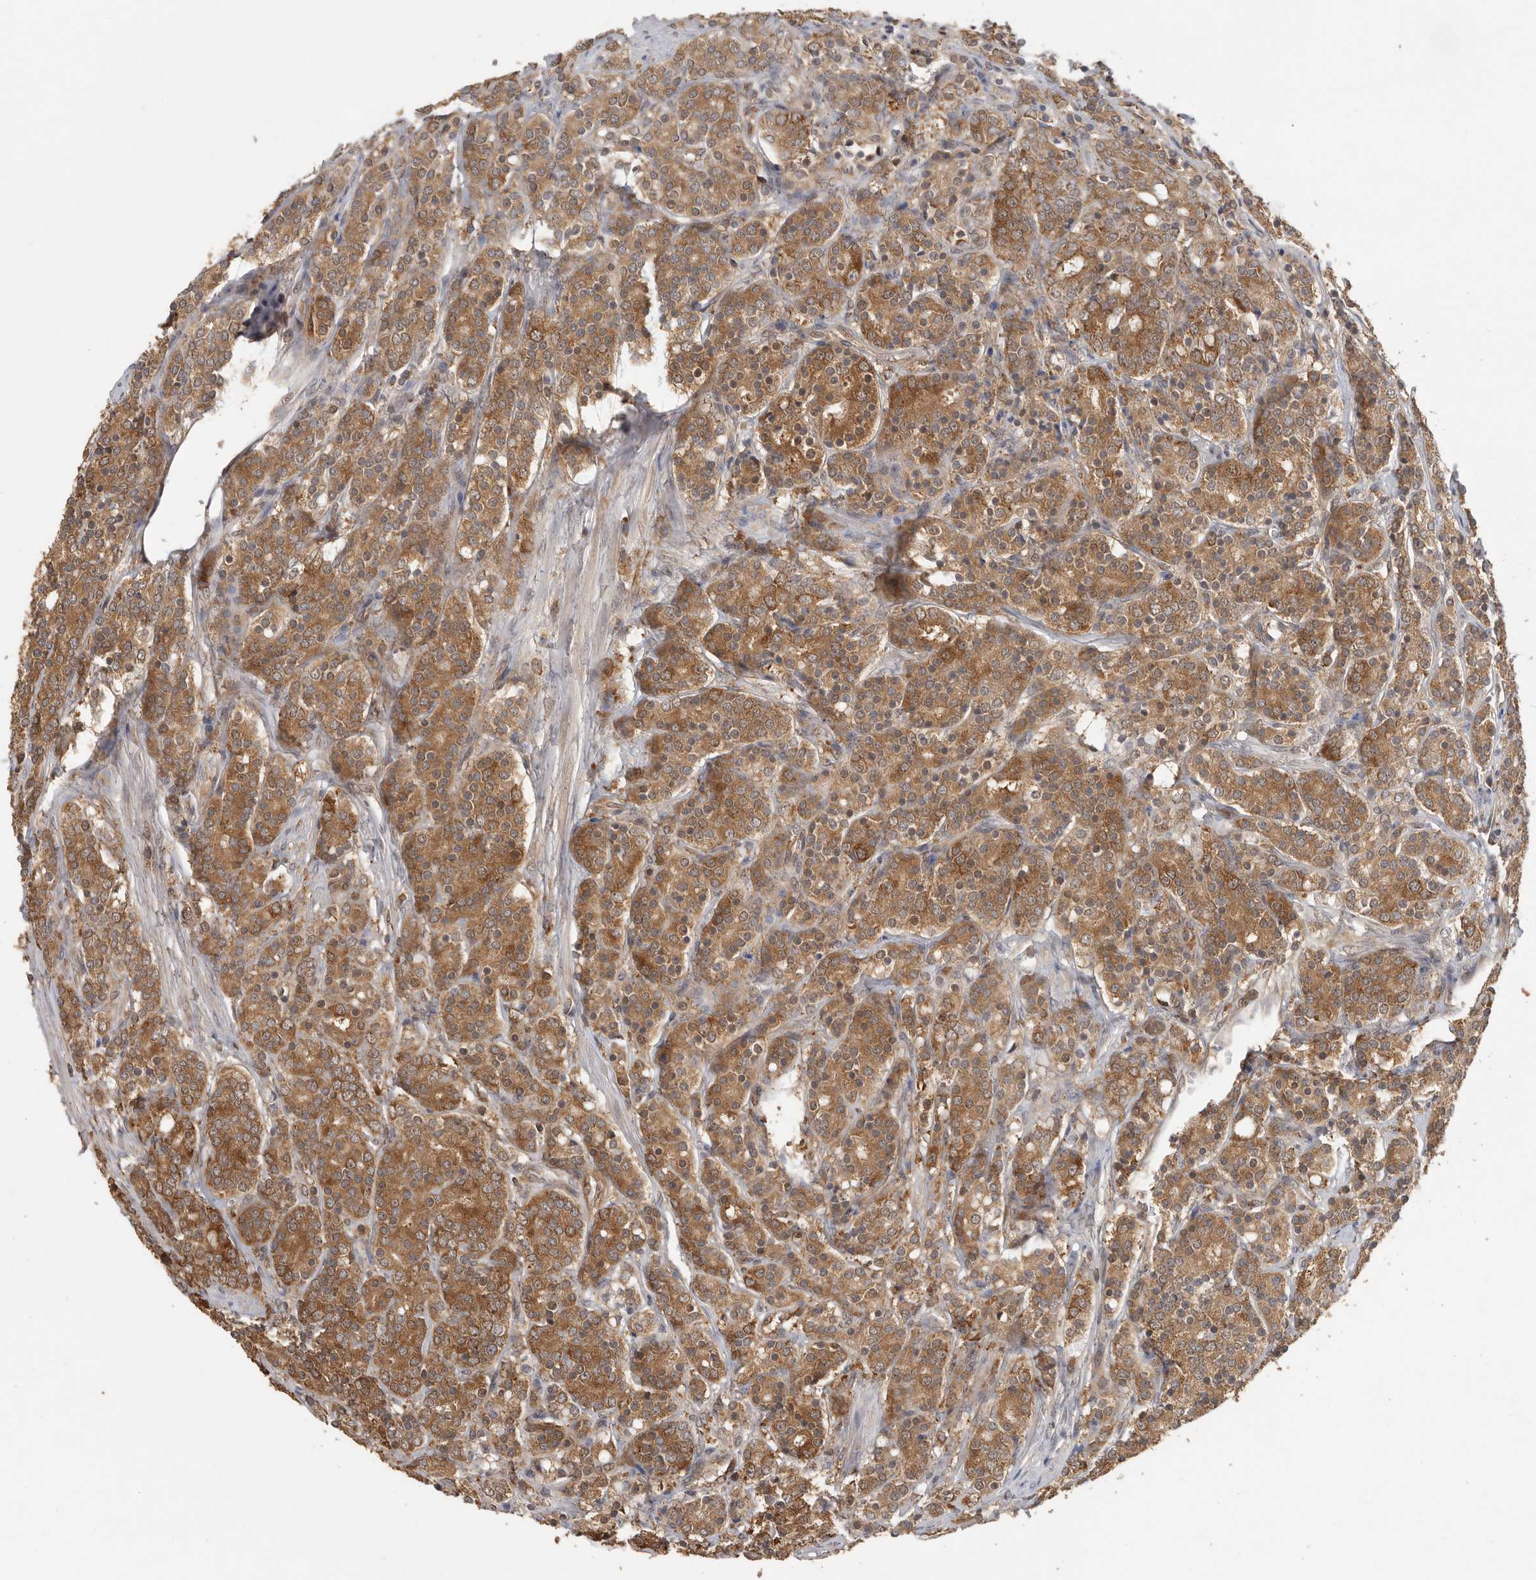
{"staining": {"intensity": "moderate", "quantity": ">75%", "location": "cytoplasmic/membranous"}, "tissue": "prostate cancer", "cell_type": "Tumor cells", "image_type": "cancer", "snomed": [{"axis": "morphology", "description": "Adenocarcinoma, High grade"}, {"axis": "topography", "description": "Prostate"}], "caption": "This photomicrograph exhibits adenocarcinoma (high-grade) (prostate) stained with immunohistochemistry (IHC) to label a protein in brown. The cytoplasmic/membranous of tumor cells show moderate positivity for the protein. Nuclei are counter-stained blue.", "gene": "CCT8", "patient": {"sex": "male", "age": 62}}